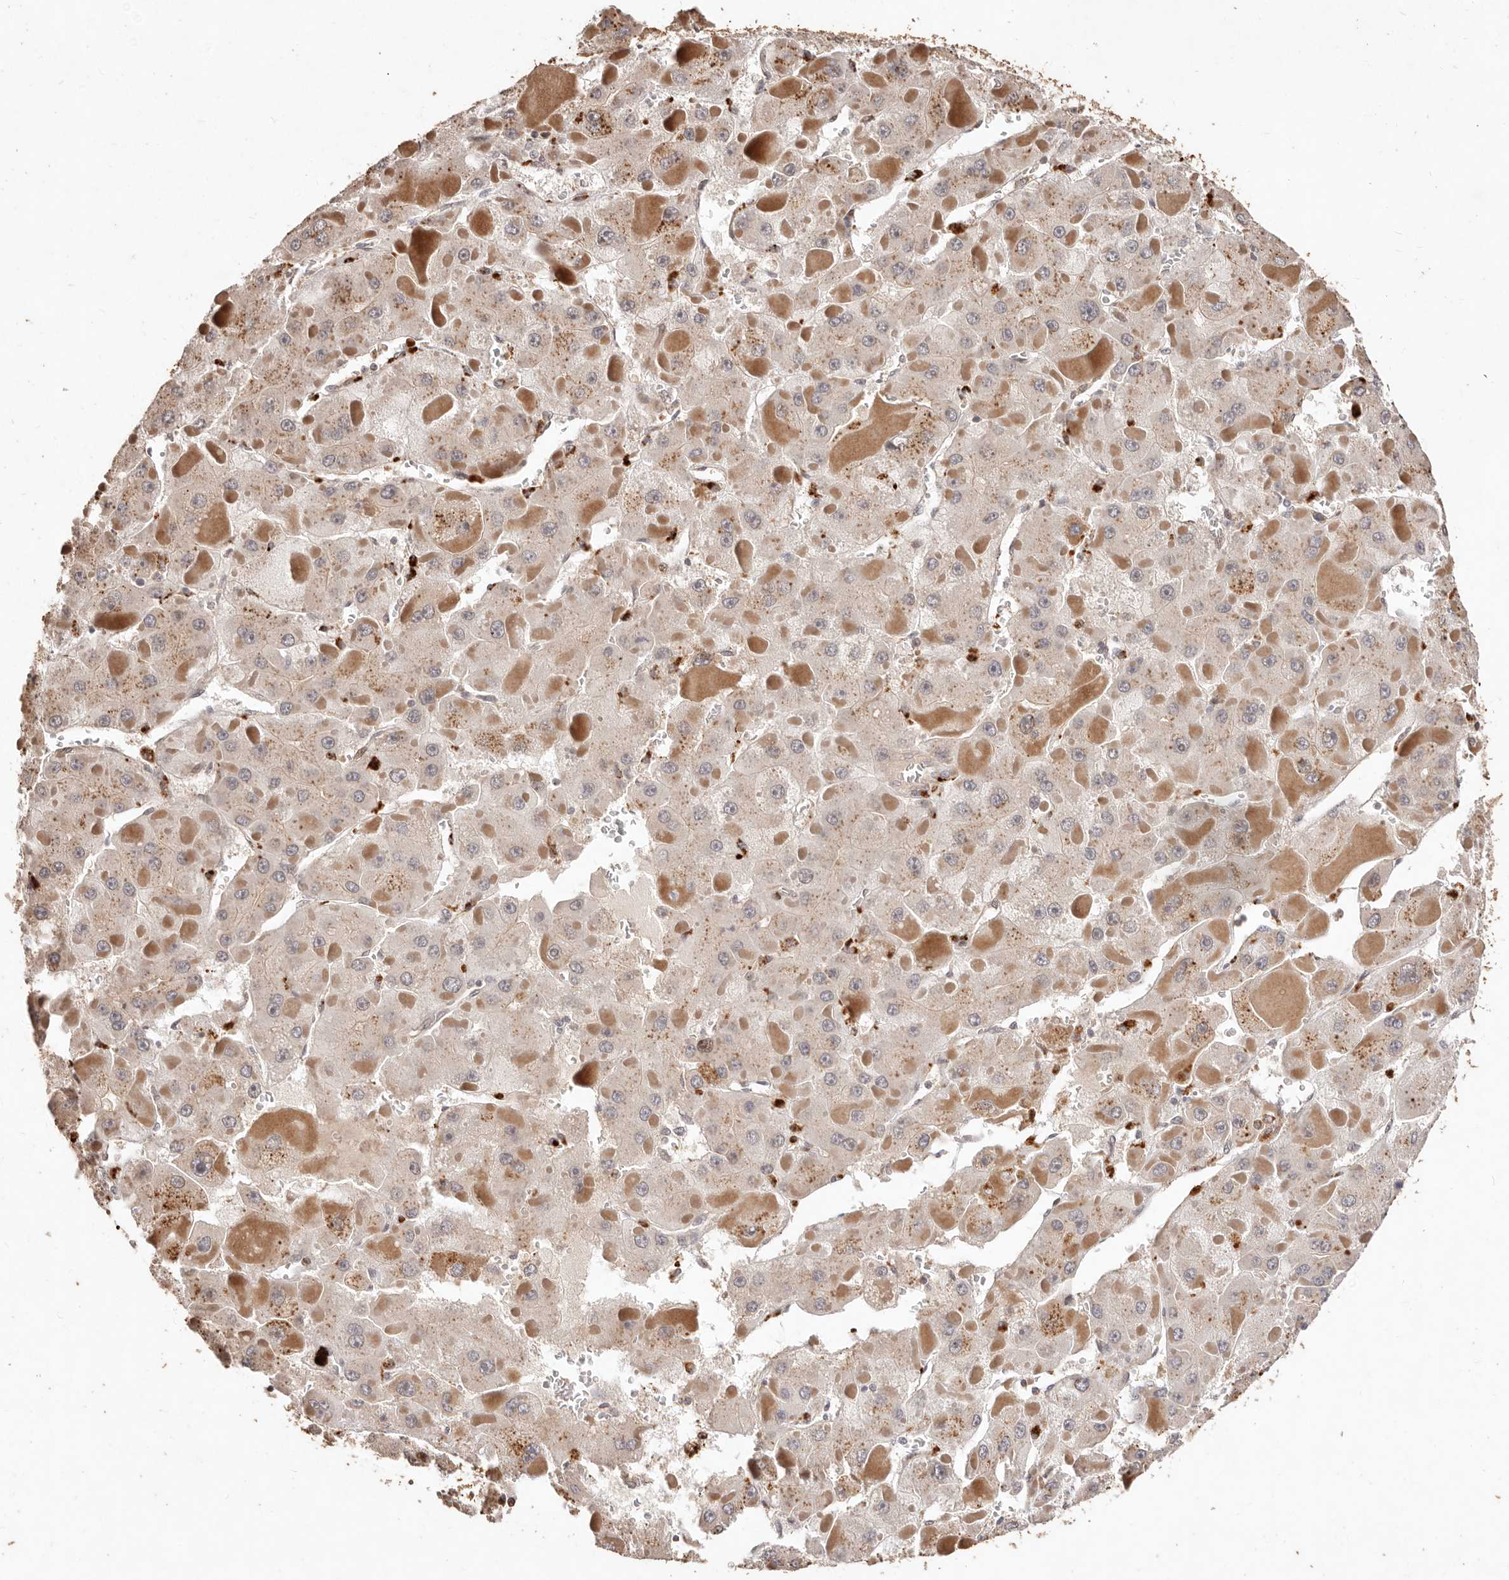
{"staining": {"intensity": "negative", "quantity": "none", "location": "none"}, "tissue": "liver cancer", "cell_type": "Tumor cells", "image_type": "cancer", "snomed": [{"axis": "morphology", "description": "Carcinoma, Hepatocellular, NOS"}, {"axis": "topography", "description": "Liver"}], "caption": "This is a micrograph of immunohistochemistry staining of liver hepatocellular carcinoma, which shows no expression in tumor cells.", "gene": "KIF9", "patient": {"sex": "female", "age": 73}}